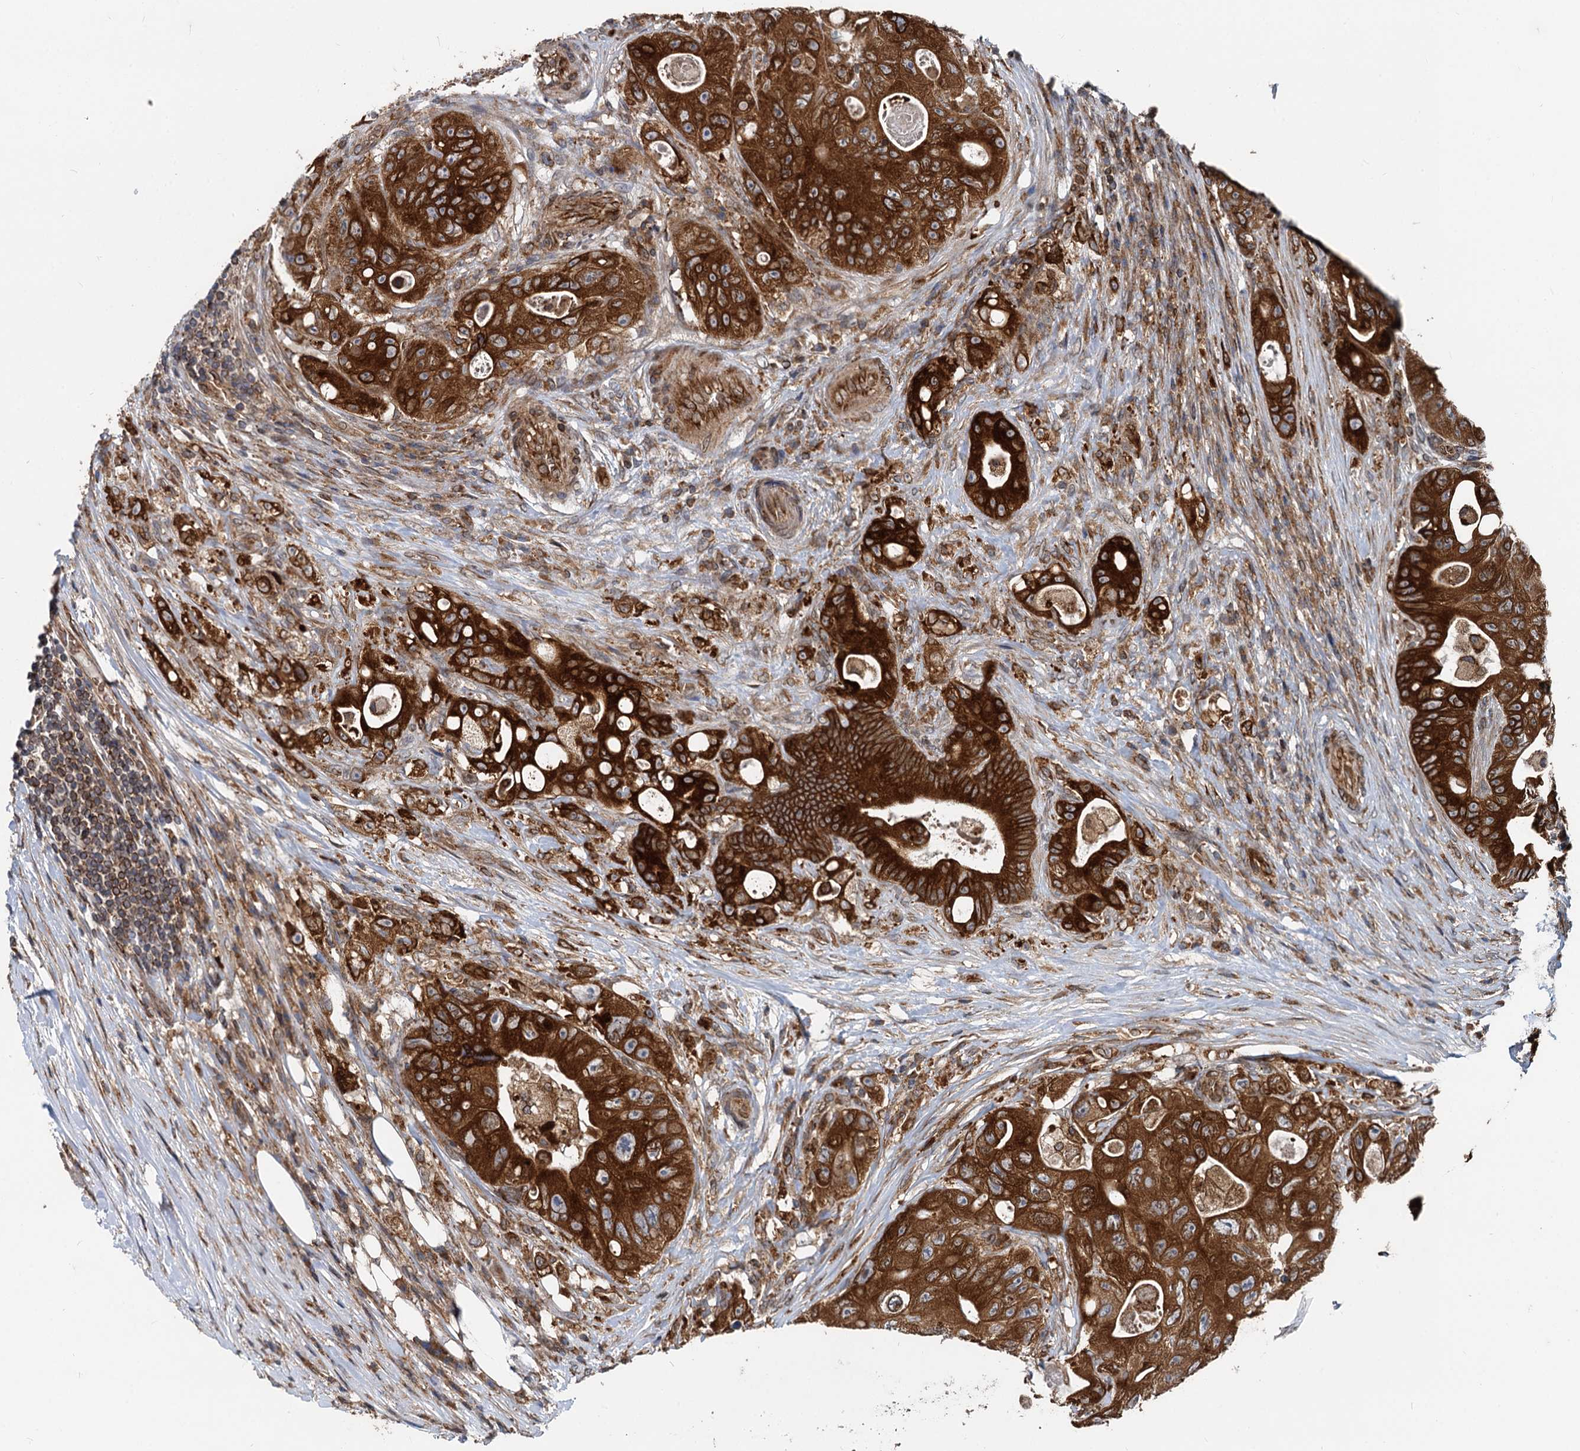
{"staining": {"intensity": "strong", "quantity": ">75%", "location": "cytoplasmic/membranous"}, "tissue": "colorectal cancer", "cell_type": "Tumor cells", "image_type": "cancer", "snomed": [{"axis": "morphology", "description": "Adenocarcinoma, NOS"}, {"axis": "topography", "description": "Colon"}], "caption": "Tumor cells exhibit high levels of strong cytoplasmic/membranous positivity in approximately >75% of cells in colorectal adenocarcinoma.", "gene": "STIM1", "patient": {"sex": "female", "age": 46}}